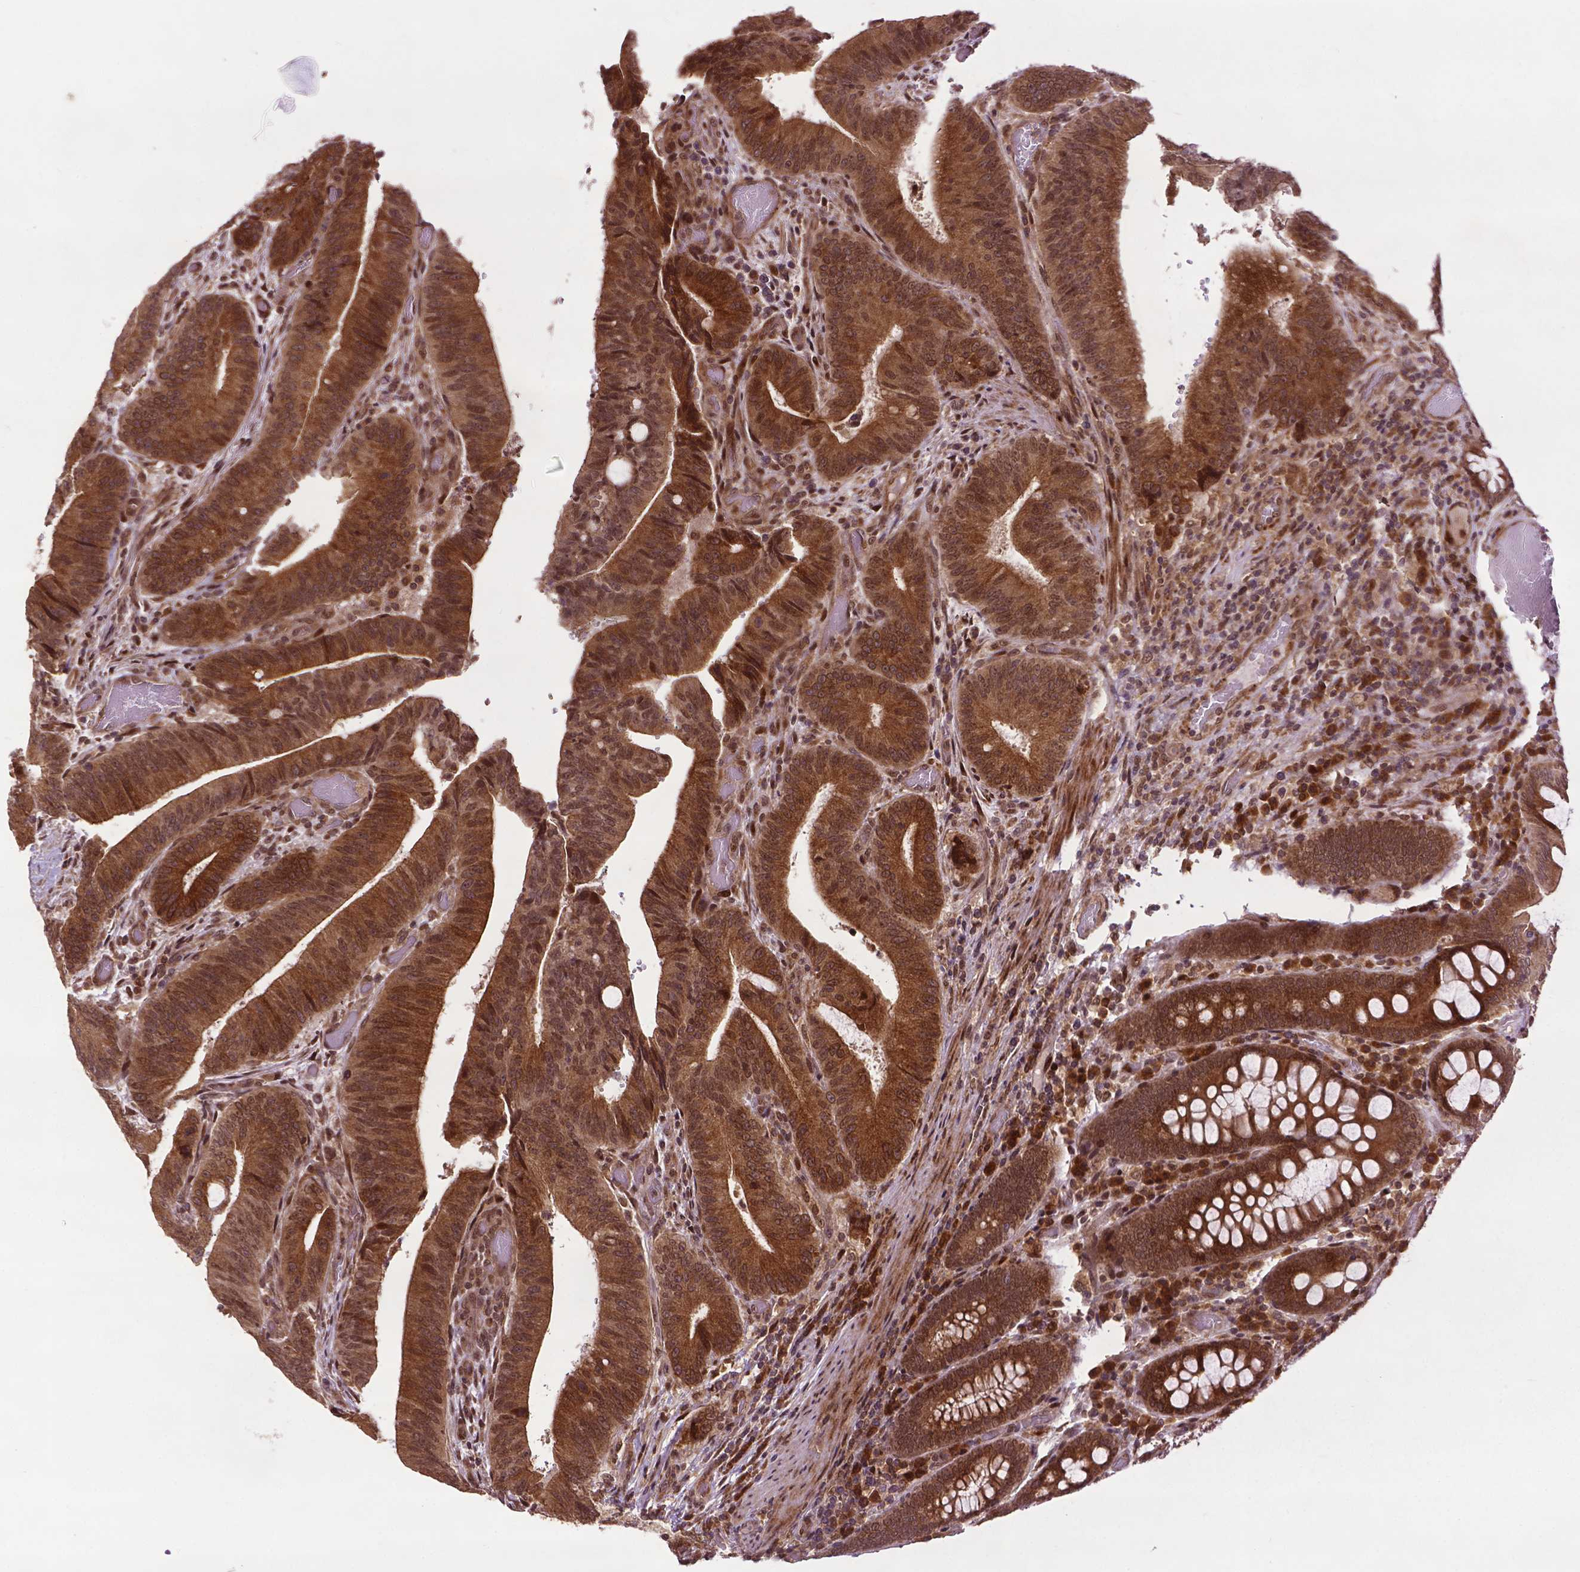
{"staining": {"intensity": "moderate", "quantity": ">75%", "location": "cytoplasmic/membranous,nuclear"}, "tissue": "colorectal cancer", "cell_type": "Tumor cells", "image_type": "cancer", "snomed": [{"axis": "morphology", "description": "Adenocarcinoma, NOS"}, {"axis": "topography", "description": "Colon"}], "caption": "Human colorectal cancer (adenocarcinoma) stained with a brown dye reveals moderate cytoplasmic/membranous and nuclear positive positivity in about >75% of tumor cells.", "gene": "TMX2", "patient": {"sex": "female", "age": 43}}